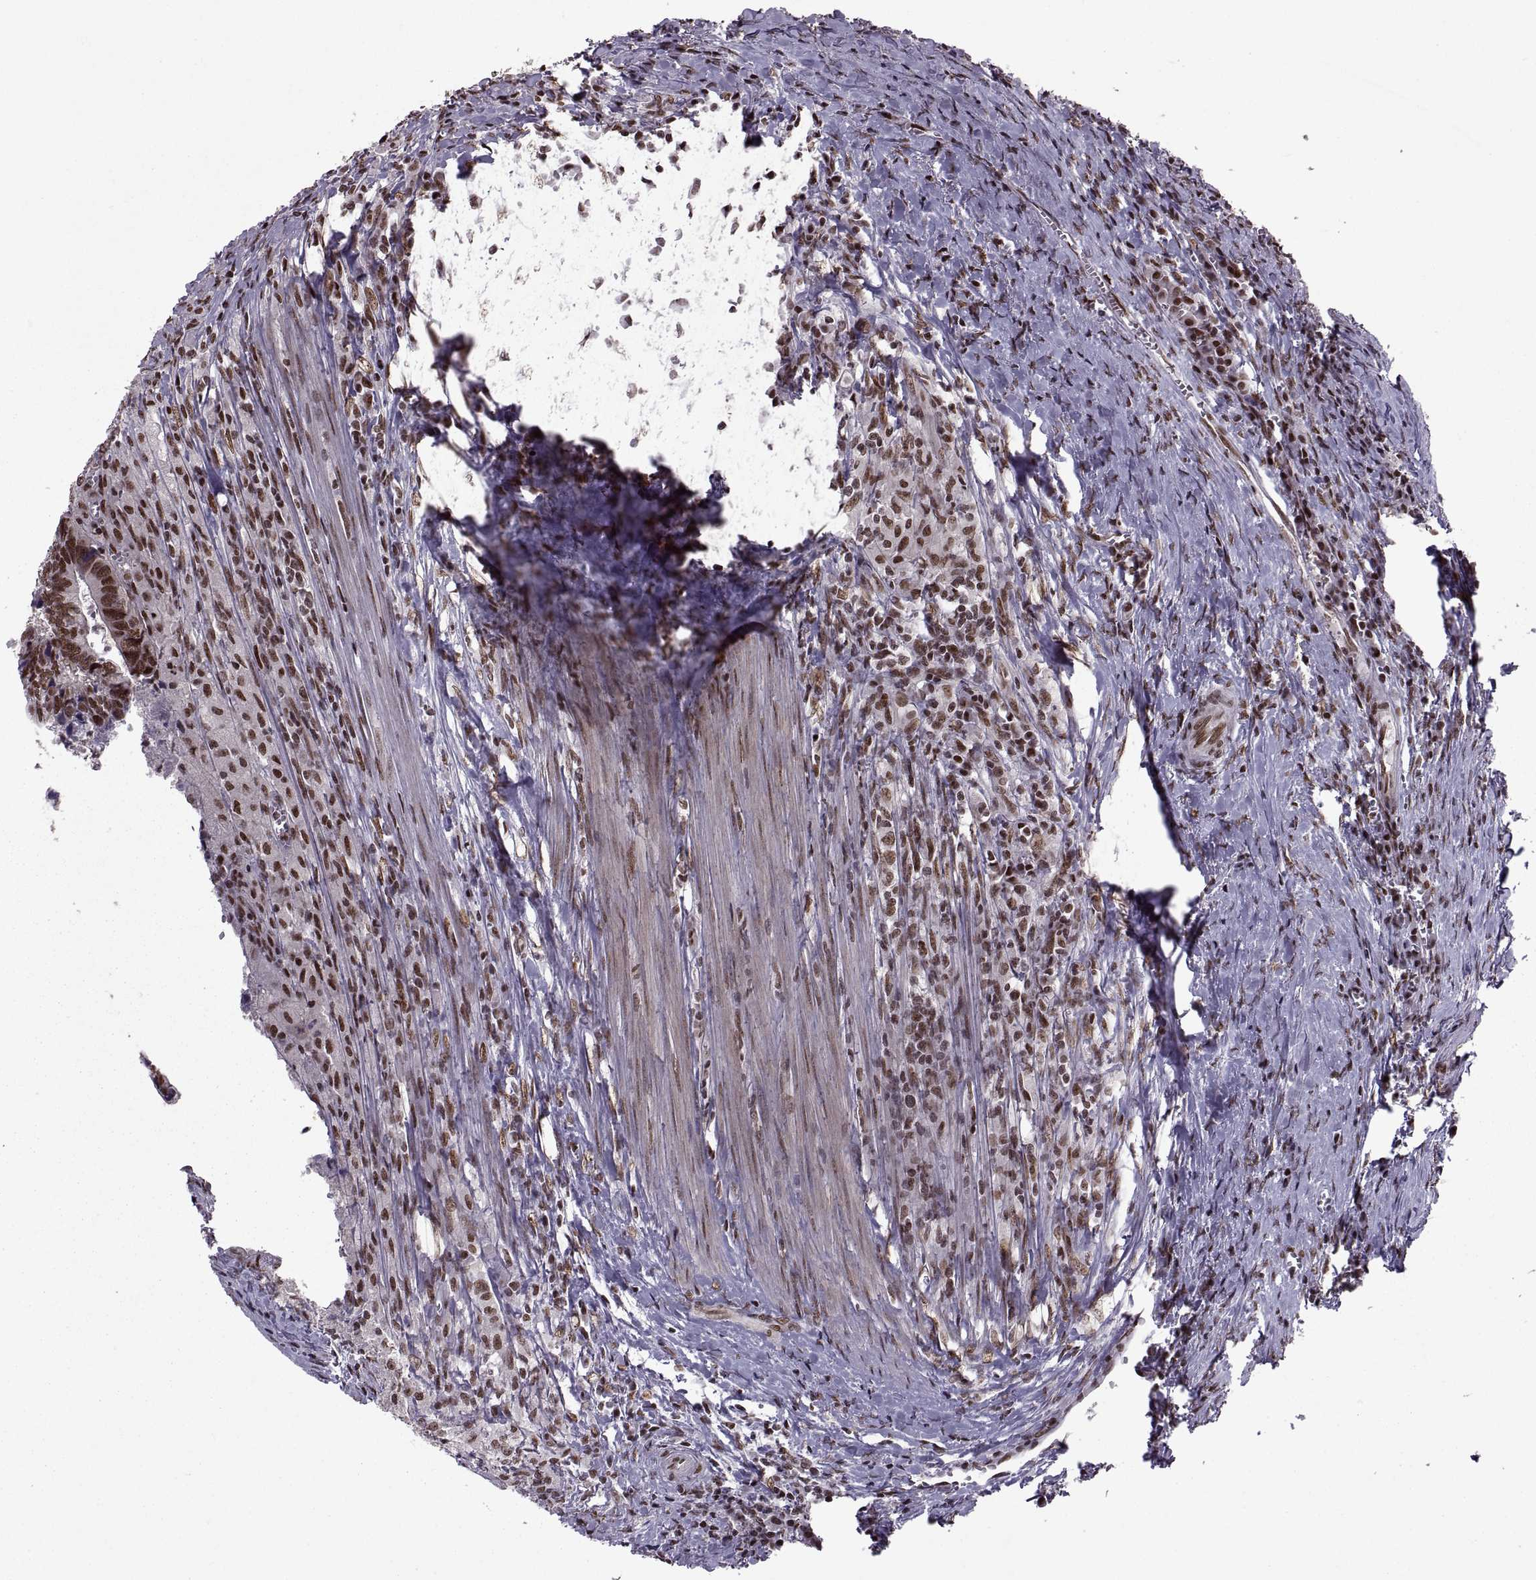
{"staining": {"intensity": "strong", "quantity": ">75%", "location": "nuclear"}, "tissue": "colorectal cancer", "cell_type": "Tumor cells", "image_type": "cancer", "snomed": [{"axis": "morphology", "description": "Adenocarcinoma, NOS"}, {"axis": "topography", "description": "Colon"}], "caption": "The photomicrograph reveals immunohistochemical staining of colorectal cancer (adenocarcinoma). There is strong nuclear positivity is seen in approximately >75% of tumor cells.", "gene": "MT1E", "patient": {"sex": "female", "age": 82}}